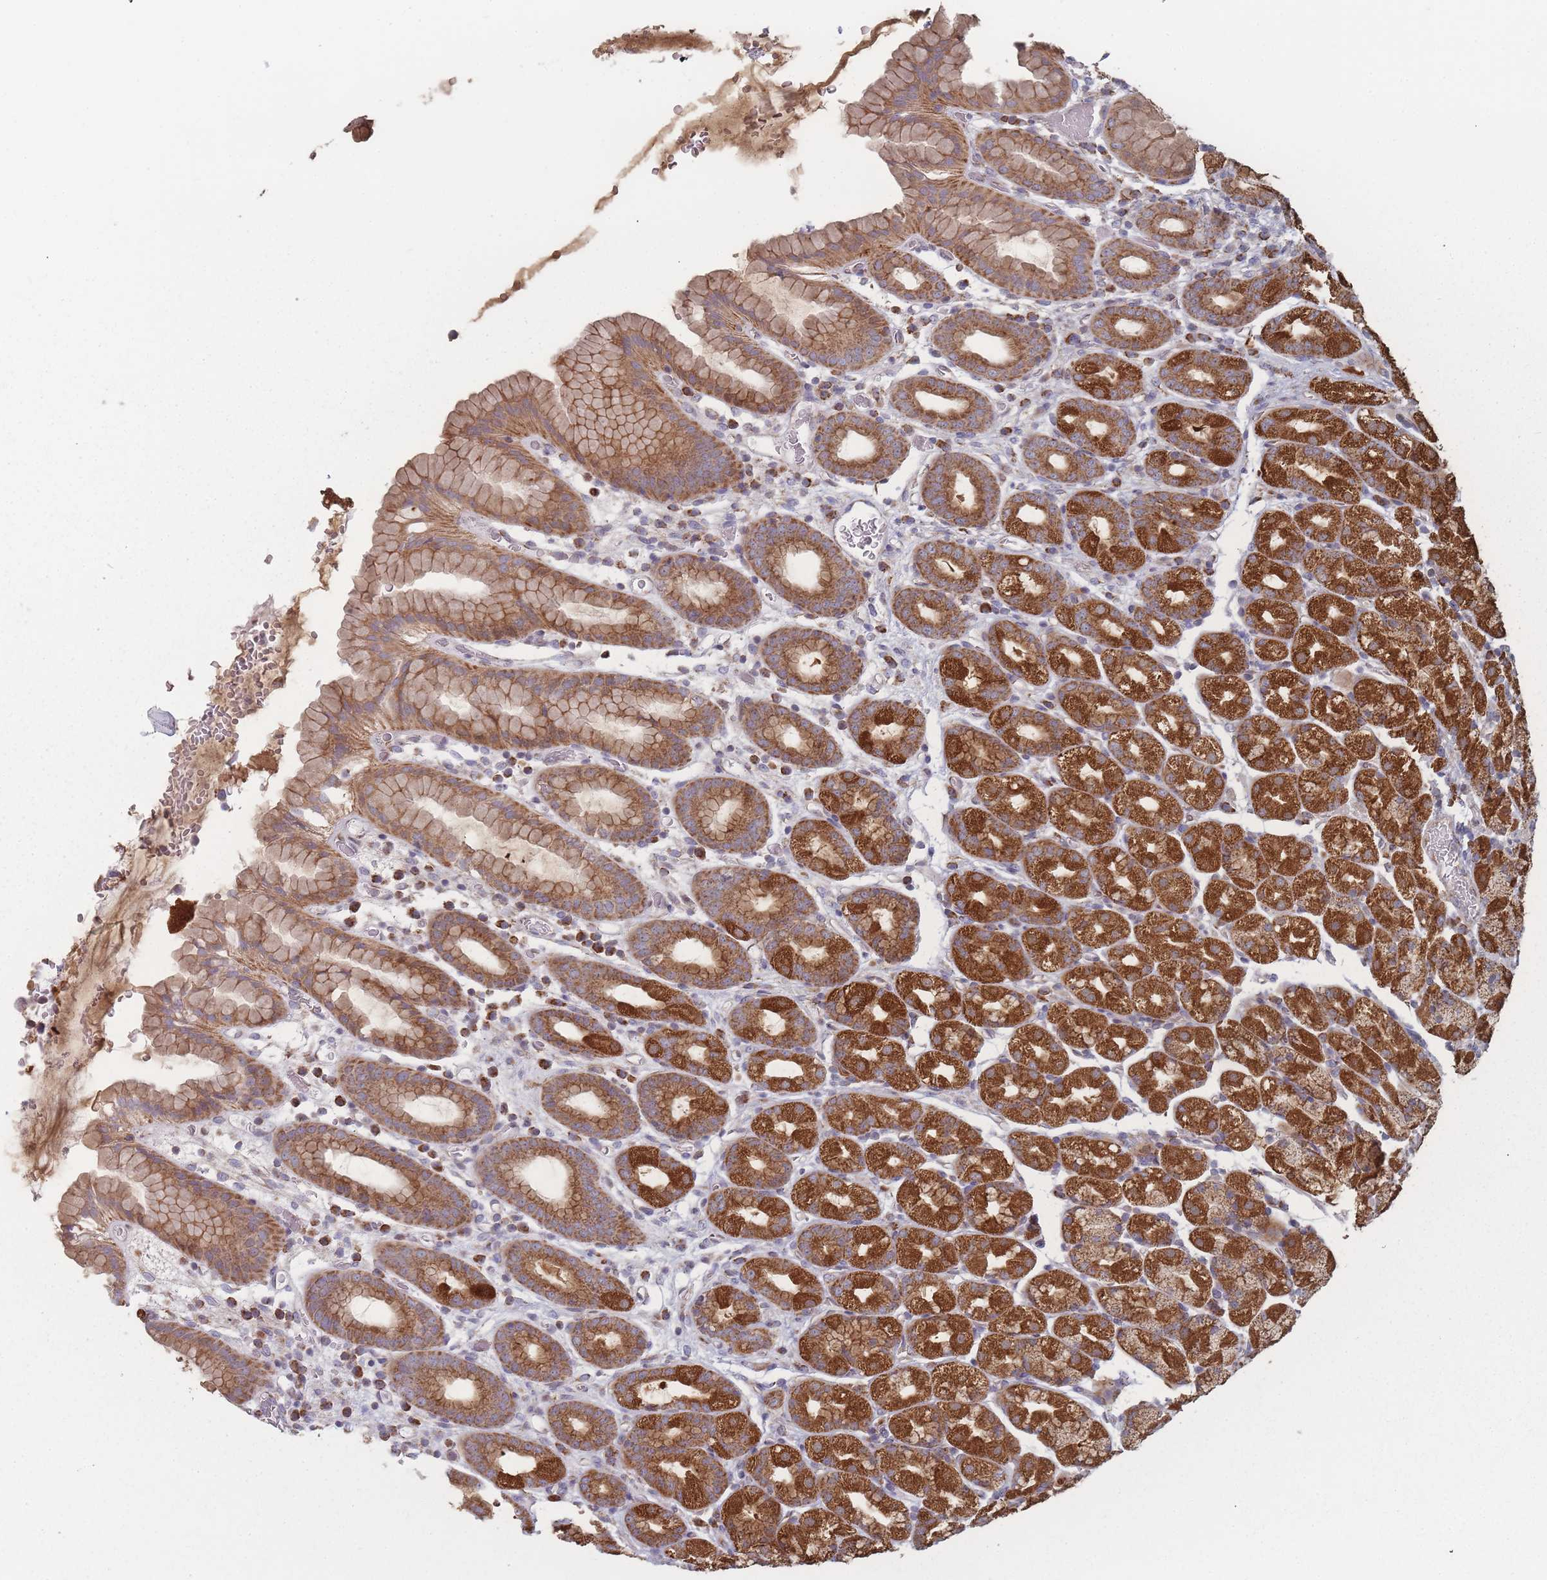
{"staining": {"intensity": "strong", "quantity": ">75%", "location": "cytoplasmic/membranous"}, "tissue": "stomach", "cell_type": "Glandular cells", "image_type": "normal", "snomed": [{"axis": "morphology", "description": "Normal tissue, NOS"}, {"axis": "topography", "description": "Stomach, upper"}, {"axis": "topography", "description": "Stomach, lower"}, {"axis": "topography", "description": "Small intestine"}], "caption": "Strong cytoplasmic/membranous staining for a protein is identified in approximately >75% of glandular cells of unremarkable stomach using IHC.", "gene": "PSMB3", "patient": {"sex": "male", "age": 68}}